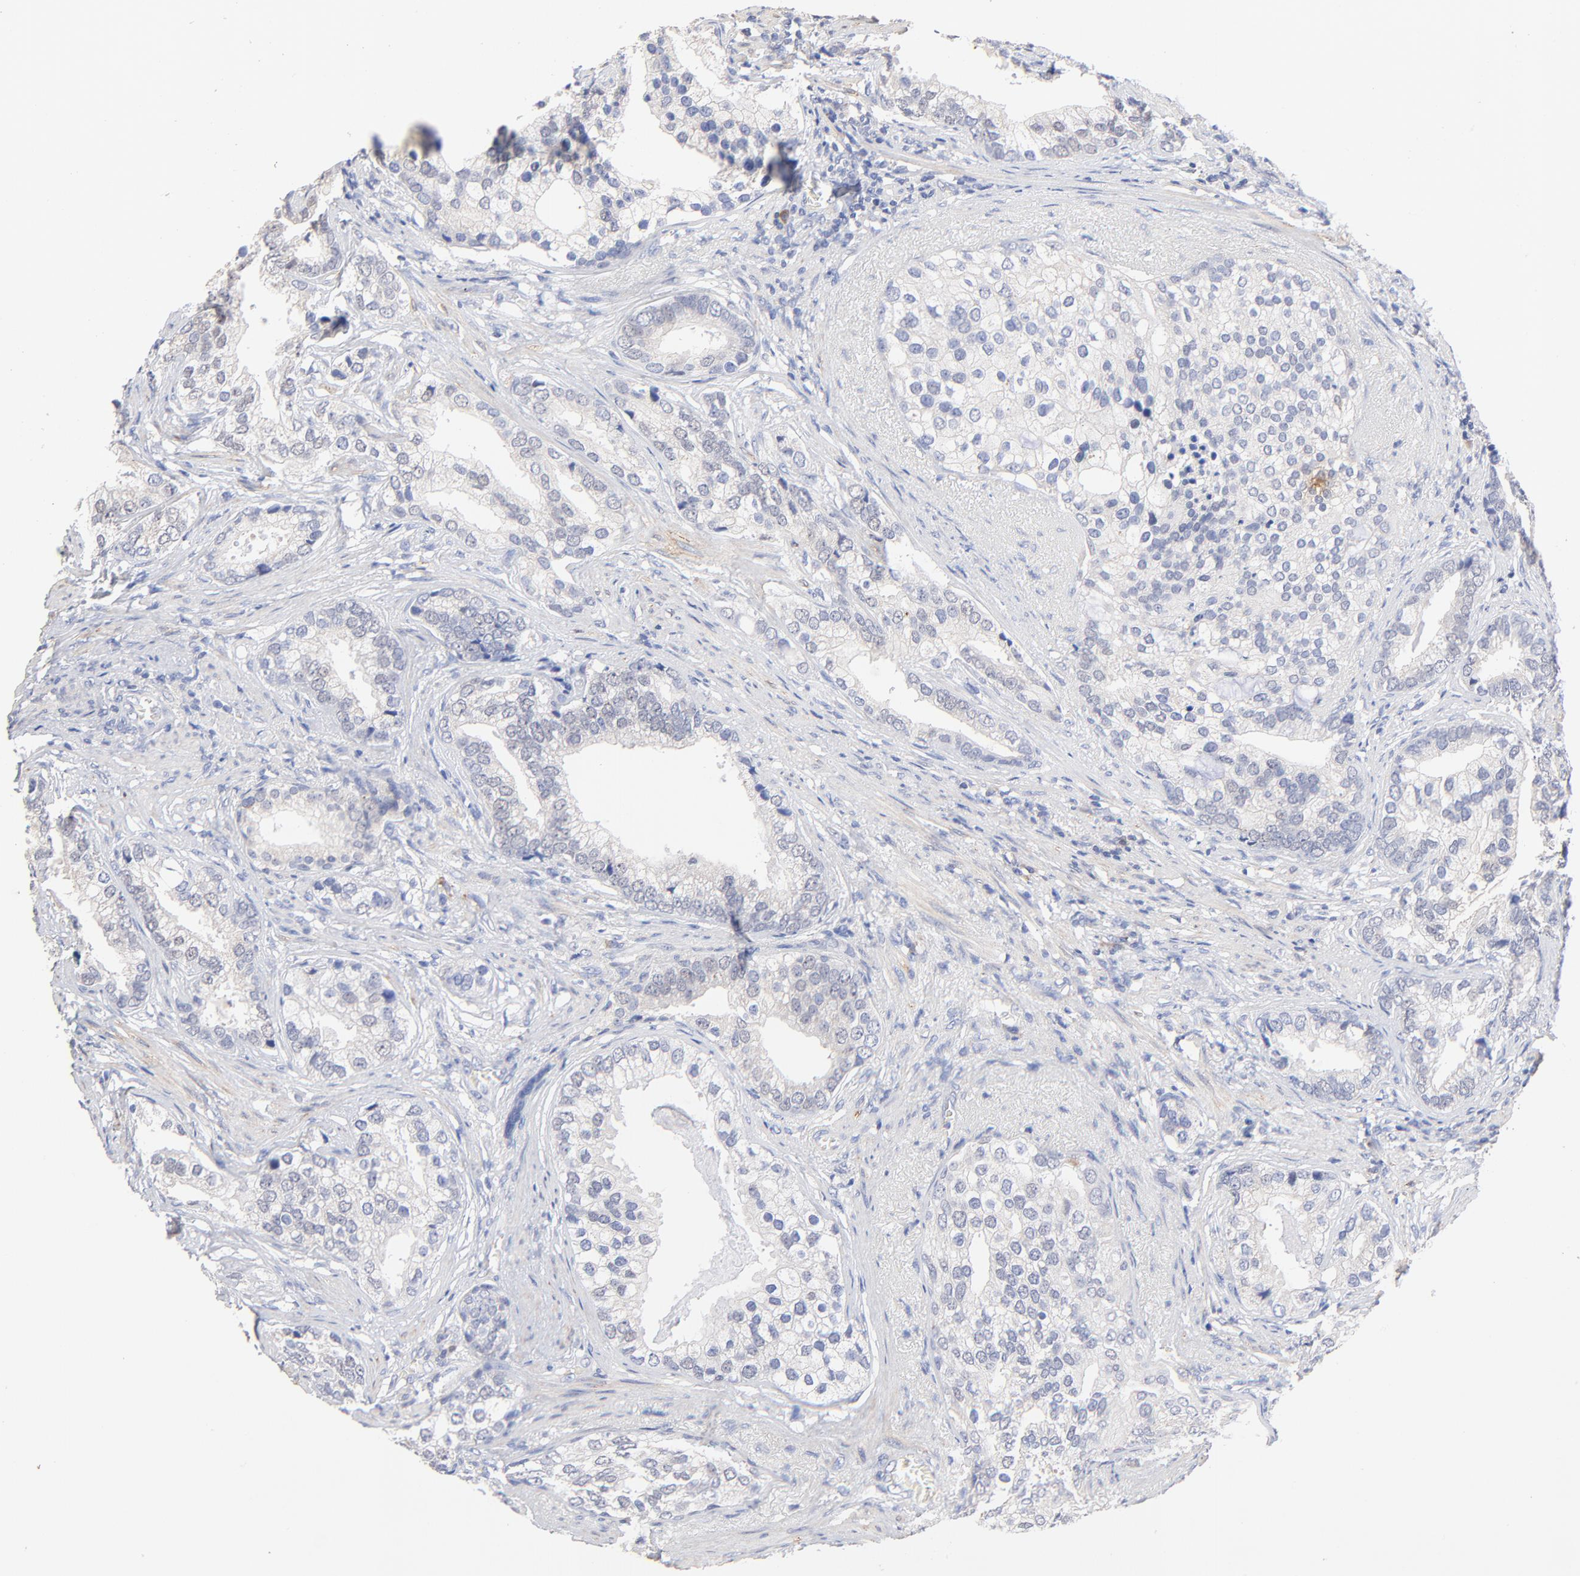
{"staining": {"intensity": "negative", "quantity": "none", "location": "none"}, "tissue": "prostate cancer", "cell_type": "Tumor cells", "image_type": "cancer", "snomed": [{"axis": "morphology", "description": "Adenocarcinoma, Low grade"}, {"axis": "topography", "description": "Prostate"}], "caption": "Protein analysis of prostate cancer (low-grade adenocarcinoma) demonstrates no significant expression in tumor cells.", "gene": "TWNK", "patient": {"sex": "male", "age": 71}}